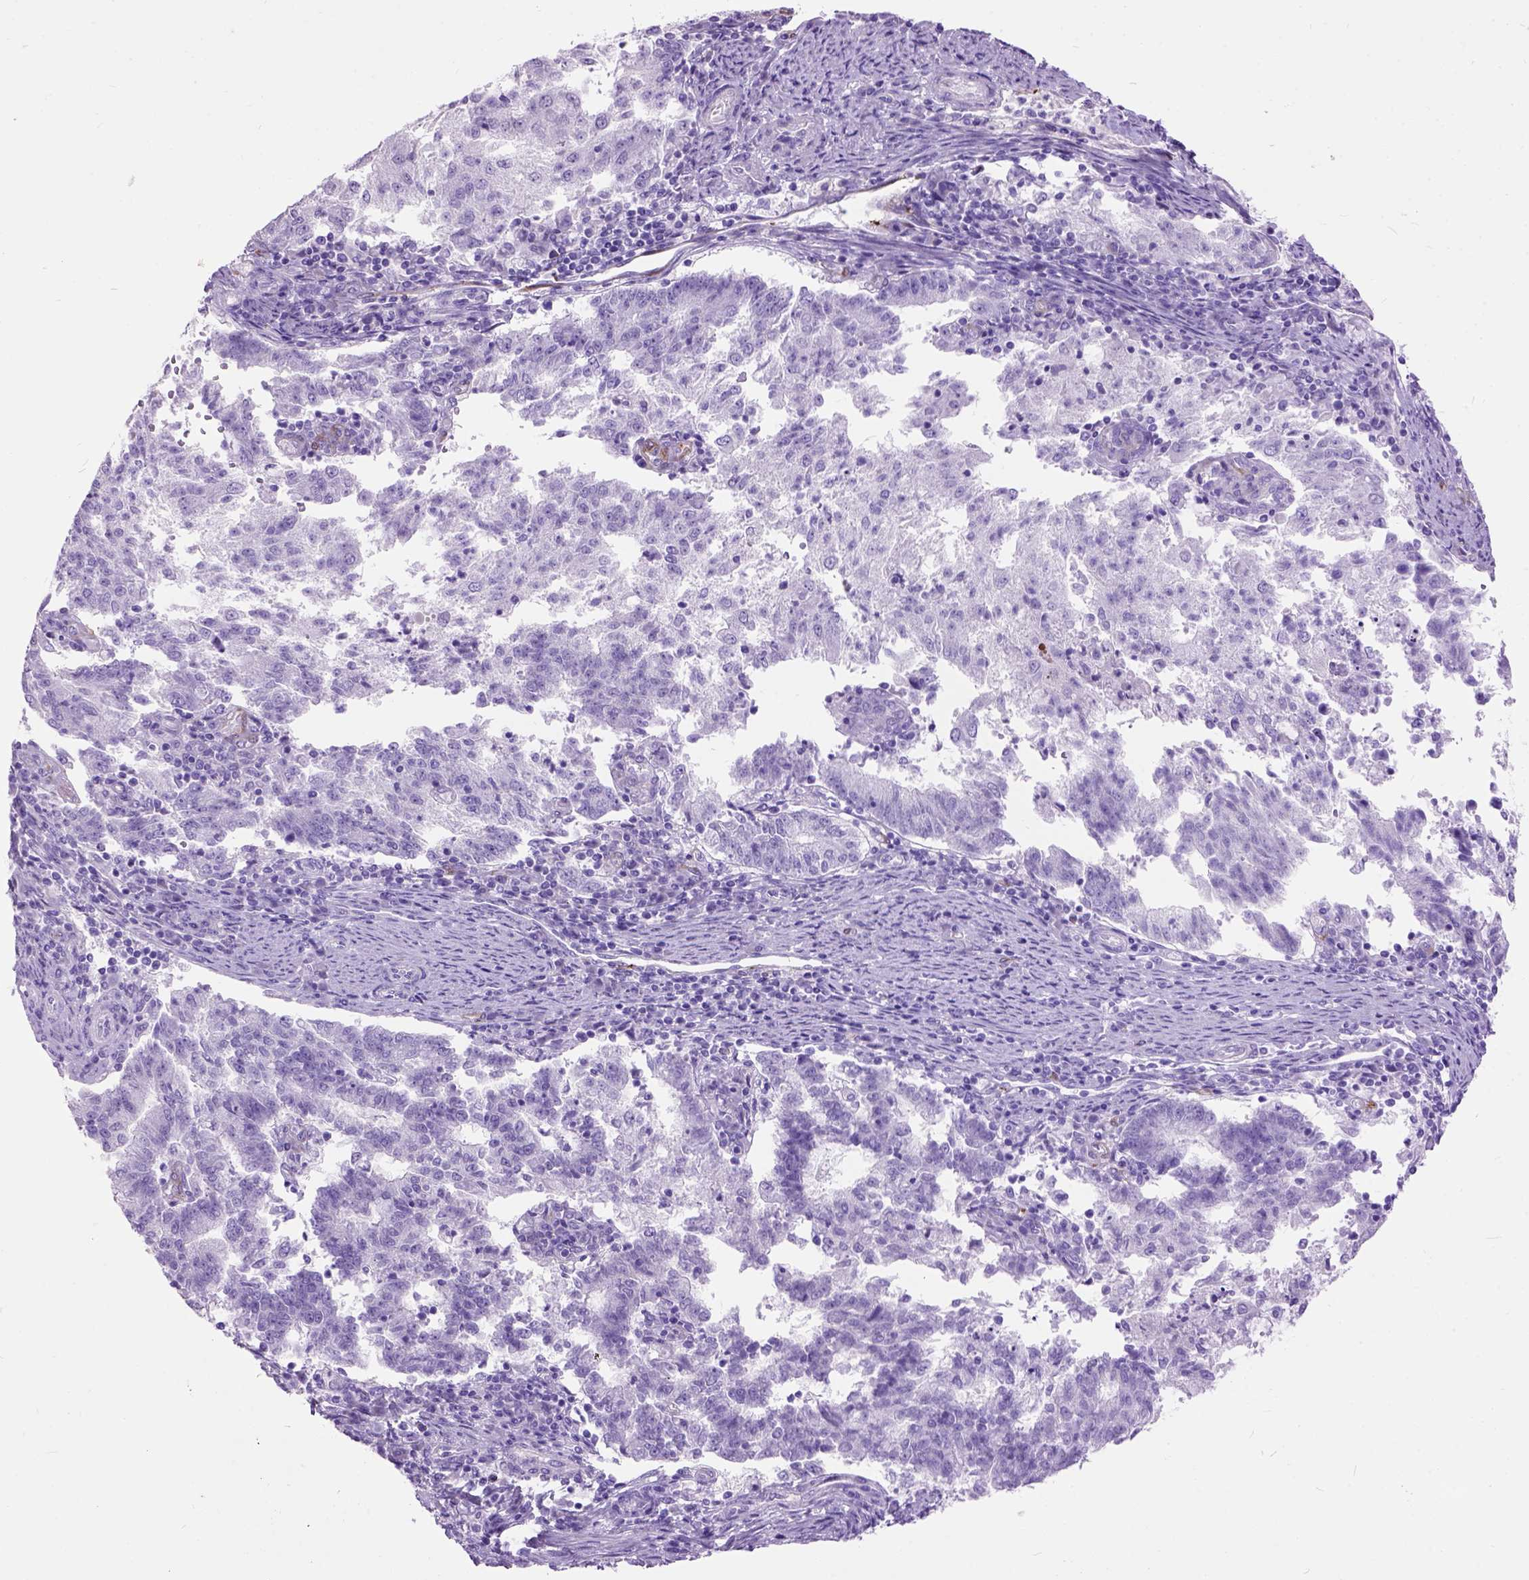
{"staining": {"intensity": "negative", "quantity": "none", "location": "none"}, "tissue": "endometrial cancer", "cell_type": "Tumor cells", "image_type": "cancer", "snomed": [{"axis": "morphology", "description": "Adenocarcinoma, NOS"}, {"axis": "topography", "description": "Endometrium"}], "caption": "Immunohistochemistry of adenocarcinoma (endometrial) demonstrates no staining in tumor cells.", "gene": "MAPT", "patient": {"sex": "female", "age": 82}}